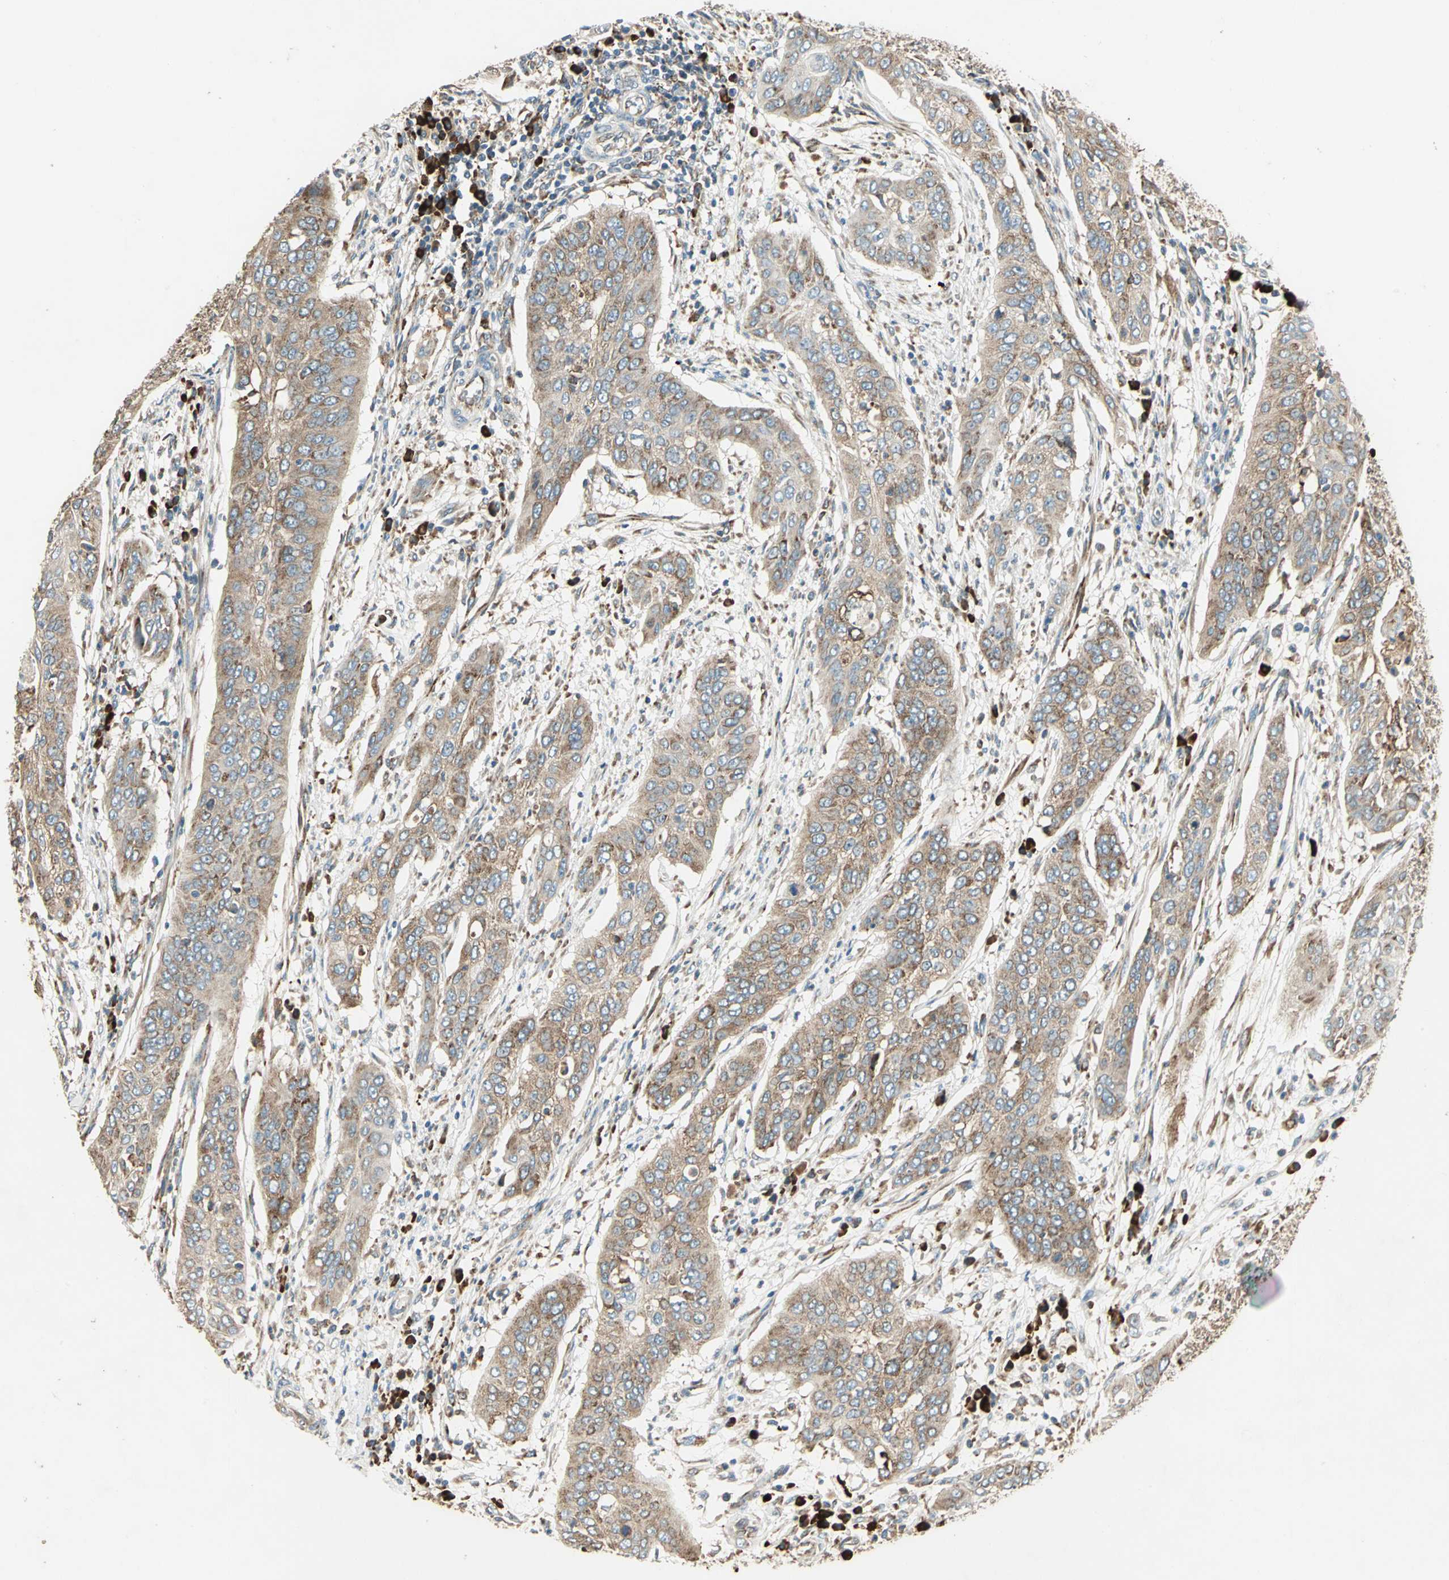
{"staining": {"intensity": "moderate", "quantity": ">75%", "location": "cytoplasmic/membranous"}, "tissue": "cervical cancer", "cell_type": "Tumor cells", "image_type": "cancer", "snomed": [{"axis": "morphology", "description": "Squamous cell carcinoma, NOS"}, {"axis": "topography", "description": "Cervix"}], "caption": "Squamous cell carcinoma (cervical) was stained to show a protein in brown. There is medium levels of moderate cytoplasmic/membranous positivity in approximately >75% of tumor cells.", "gene": "PDIA4", "patient": {"sex": "female", "age": 39}}